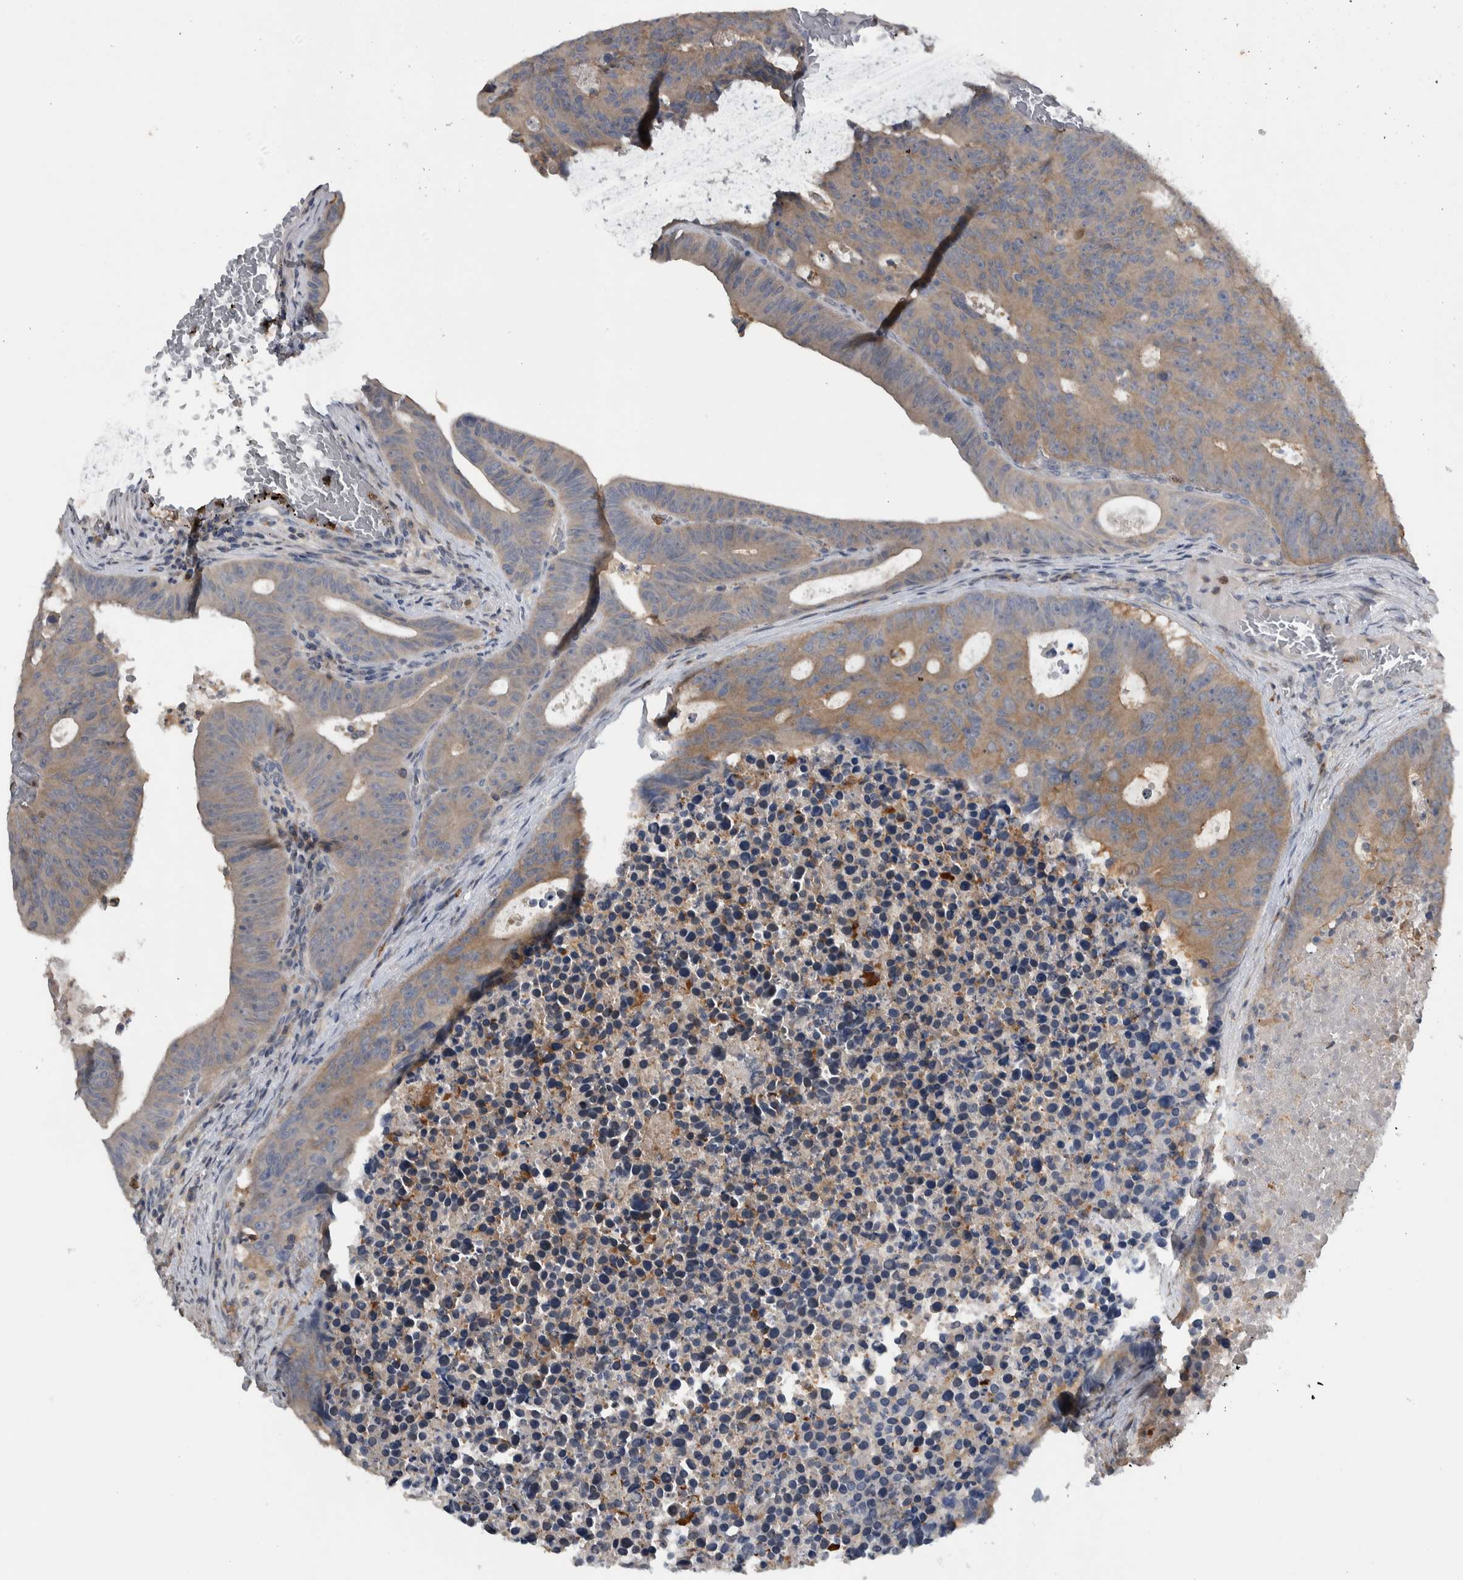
{"staining": {"intensity": "moderate", "quantity": ">75%", "location": "cytoplasmic/membranous"}, "tissue": "colorectal cancer", "cell_type": "Tumor cells", "image_type": "cancer", "snomed": [{"axis": "morphology", "description": "Adenocarcinoma, NOS"}, {"axis": "topography", "description": "Colon"}], "caption": "DAB immunohistochemical staining of colorectal adenocarcinoma shows moderate cytoplasmic/membranous protein positivity in about >75% of tumor cells.", "gene": "NT5C2", "patient": {"sex": "male", "age": 87}}